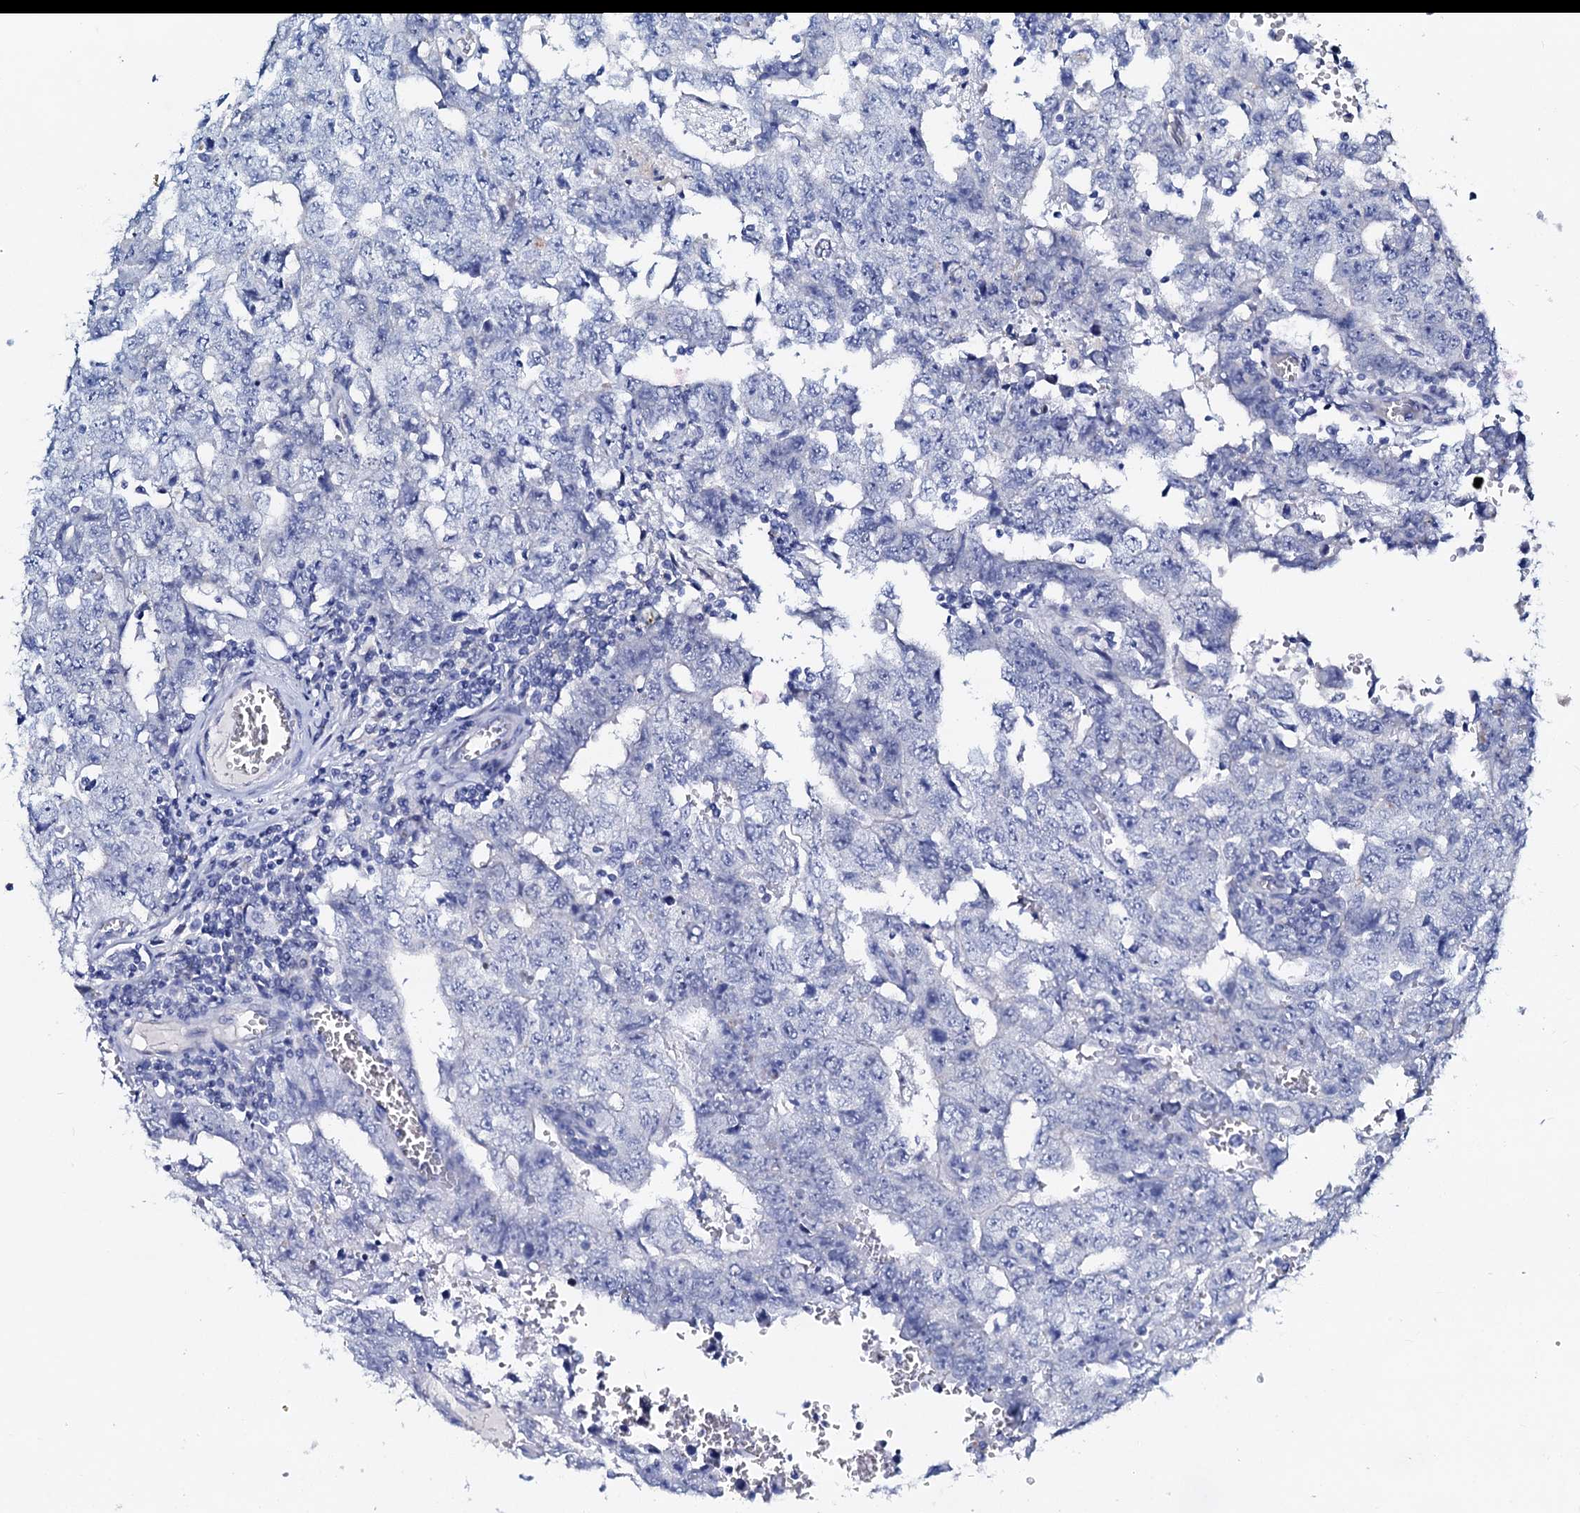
{"staining": {"intensity": "negative", "quantity": "none", "location": "none"}, "tissue": "testis cancer", "cell_type": "Tumor cells", "image_type": "cancer", "snomed": [{"axis": "morphology", "description": "Carcinoma, Embryonal, NOS"}, {"axis": "topography", "description": "Testis"}], "caption": "High magnification brightfield microscopy of testis cancer (embryonal carcinoma) stained with DAB (3,3'-diaminobenzidine) (brown) and counterstained with hematoxylin (blue): tumor cells show no significant staining.", "gene": "AMER2", "patient": {"sex": "male", "age": 26}}